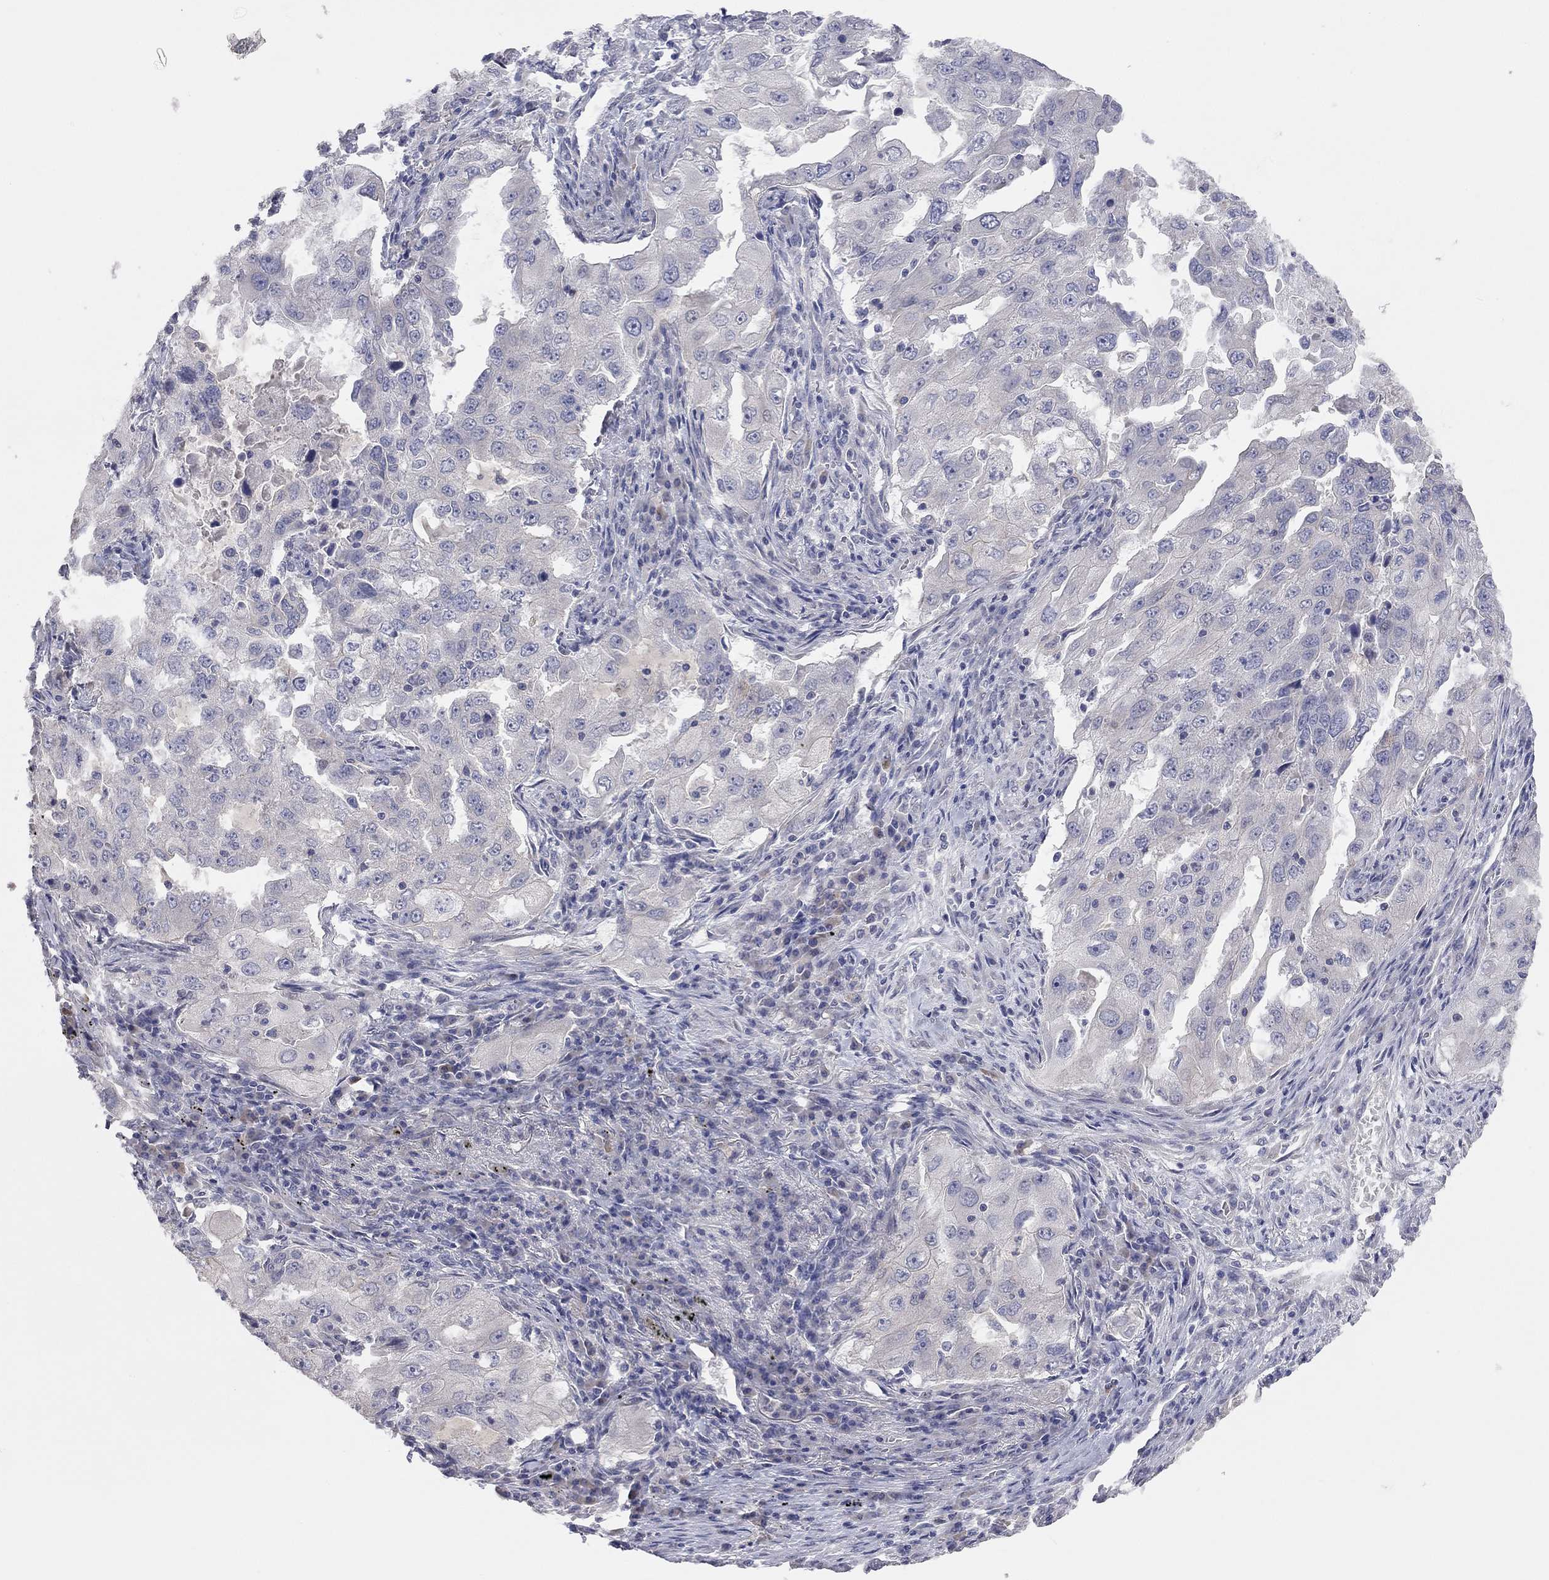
{"staining": {"intensity": "negative", "quantity": "none", "location": "none"}, "tissue": "lung cancer", "cell_type": "Tumor cells", "image_type": "cancer", "snomed": [{"axis": "morphology", "description": "Adenocarcinoma, NOS"}, {"axis": "topography", "description": "Lung"}], "caption": "An immunohistochemistry (IHC) histopathology image of adenocarcinoma (lung) is shown. There is no staining in tumor cells of adenocarcinoma (lung).", "gene": "KCNB1", "patient": {"sex": "female", "age": 61}}